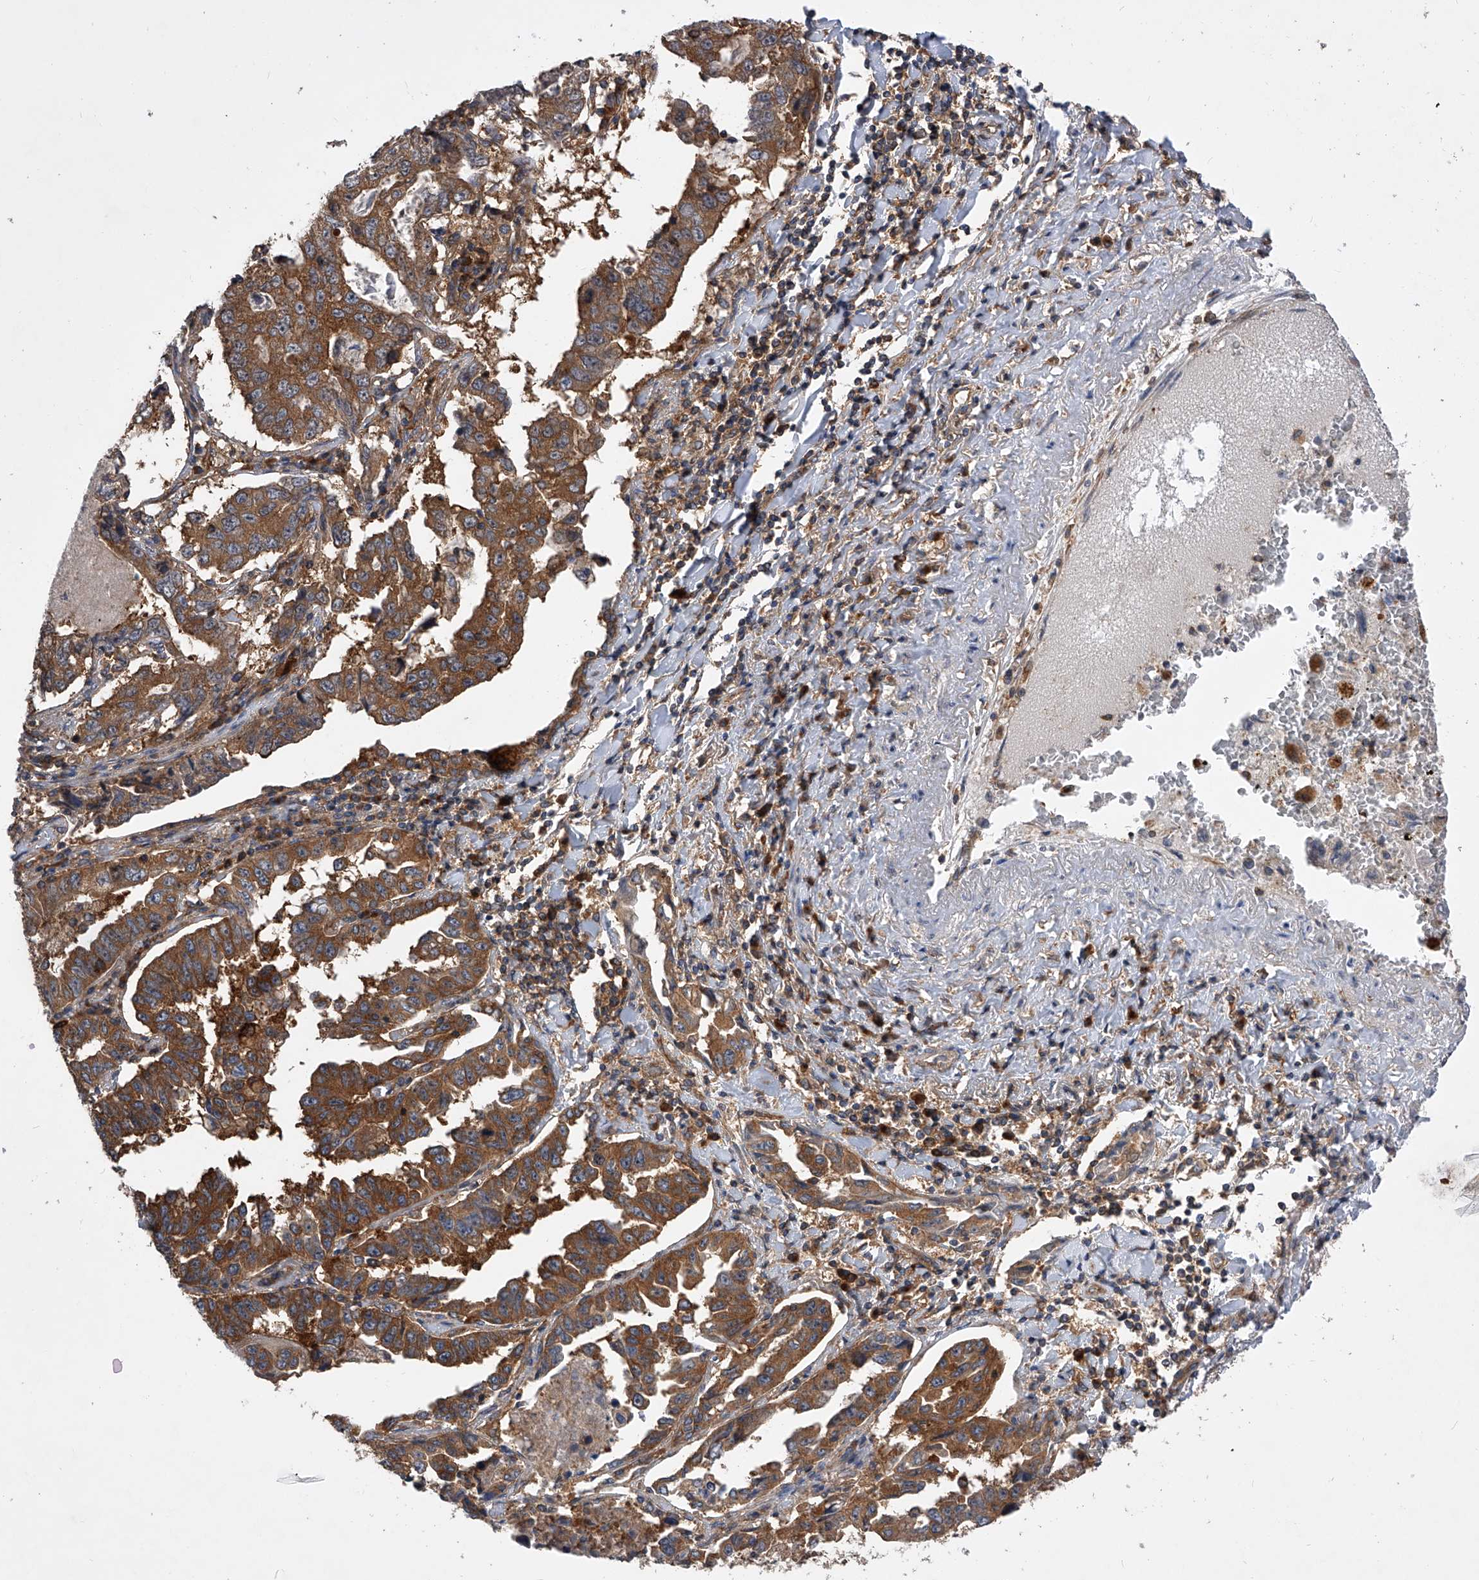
{"staining": {"intensity": "strong", "quantity": ">75%", "location": "cytoplasmic/membranous"}, "tissue": "lung cancer", "cell_type": "Tumor cells", "image_type": "cancer", "snomed": [{"axis": "morphology", "description": "Adenocarcinoma, NOS"}, {"axis": "topography", "description": "Lung"}], "caption": "Immunohistochemistry (DAB) staining of adenocarcinoma (lung) shows strong cytoplasmic/membranous protein expression in about >75% of tumor cells.", "gene": "CFAP410", "patient": {"sex": "female", "age": 51}}